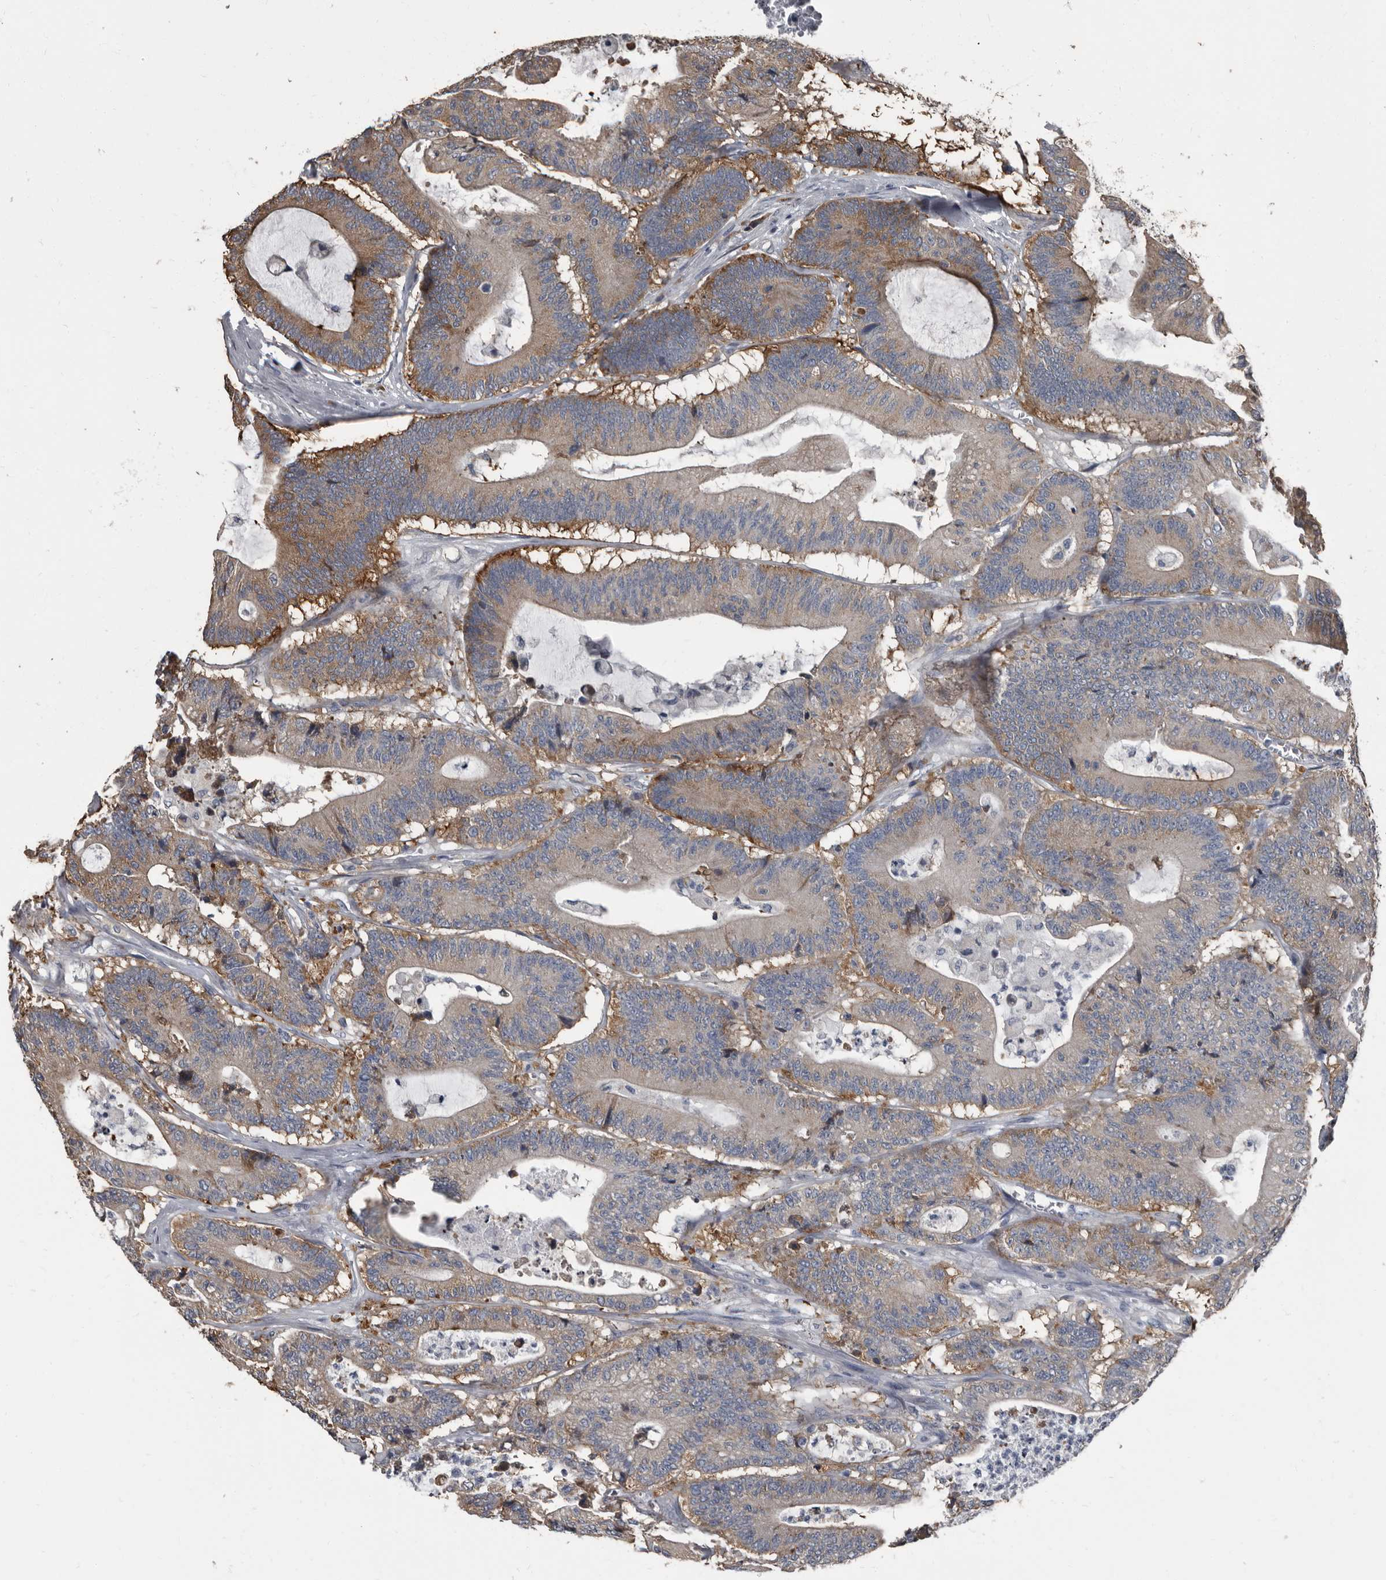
{"staining": {"intensity": "moderate", "quantity": "<25%", "location": "cytoplasmic/membranous"}, "tissue": "colorectal cancer", "cell_type": "Tumor cells", "image_type": "cancer", "snomed": [{"axis": "morphology", "description": "Adenocarcinoma, NOS"}, {"axis": "topography", "description": "Colon"}], "caption": "High-power microscopy captured an immunohistochemistry (IHC) micrograph of adenocarcinoma (colorectal), revealing moderate cytoplasmic/membranous staining in approximately <25% of tumor cells.", "gene": "TPD52L1", "patient": {"sex": "female", "age": 84}}